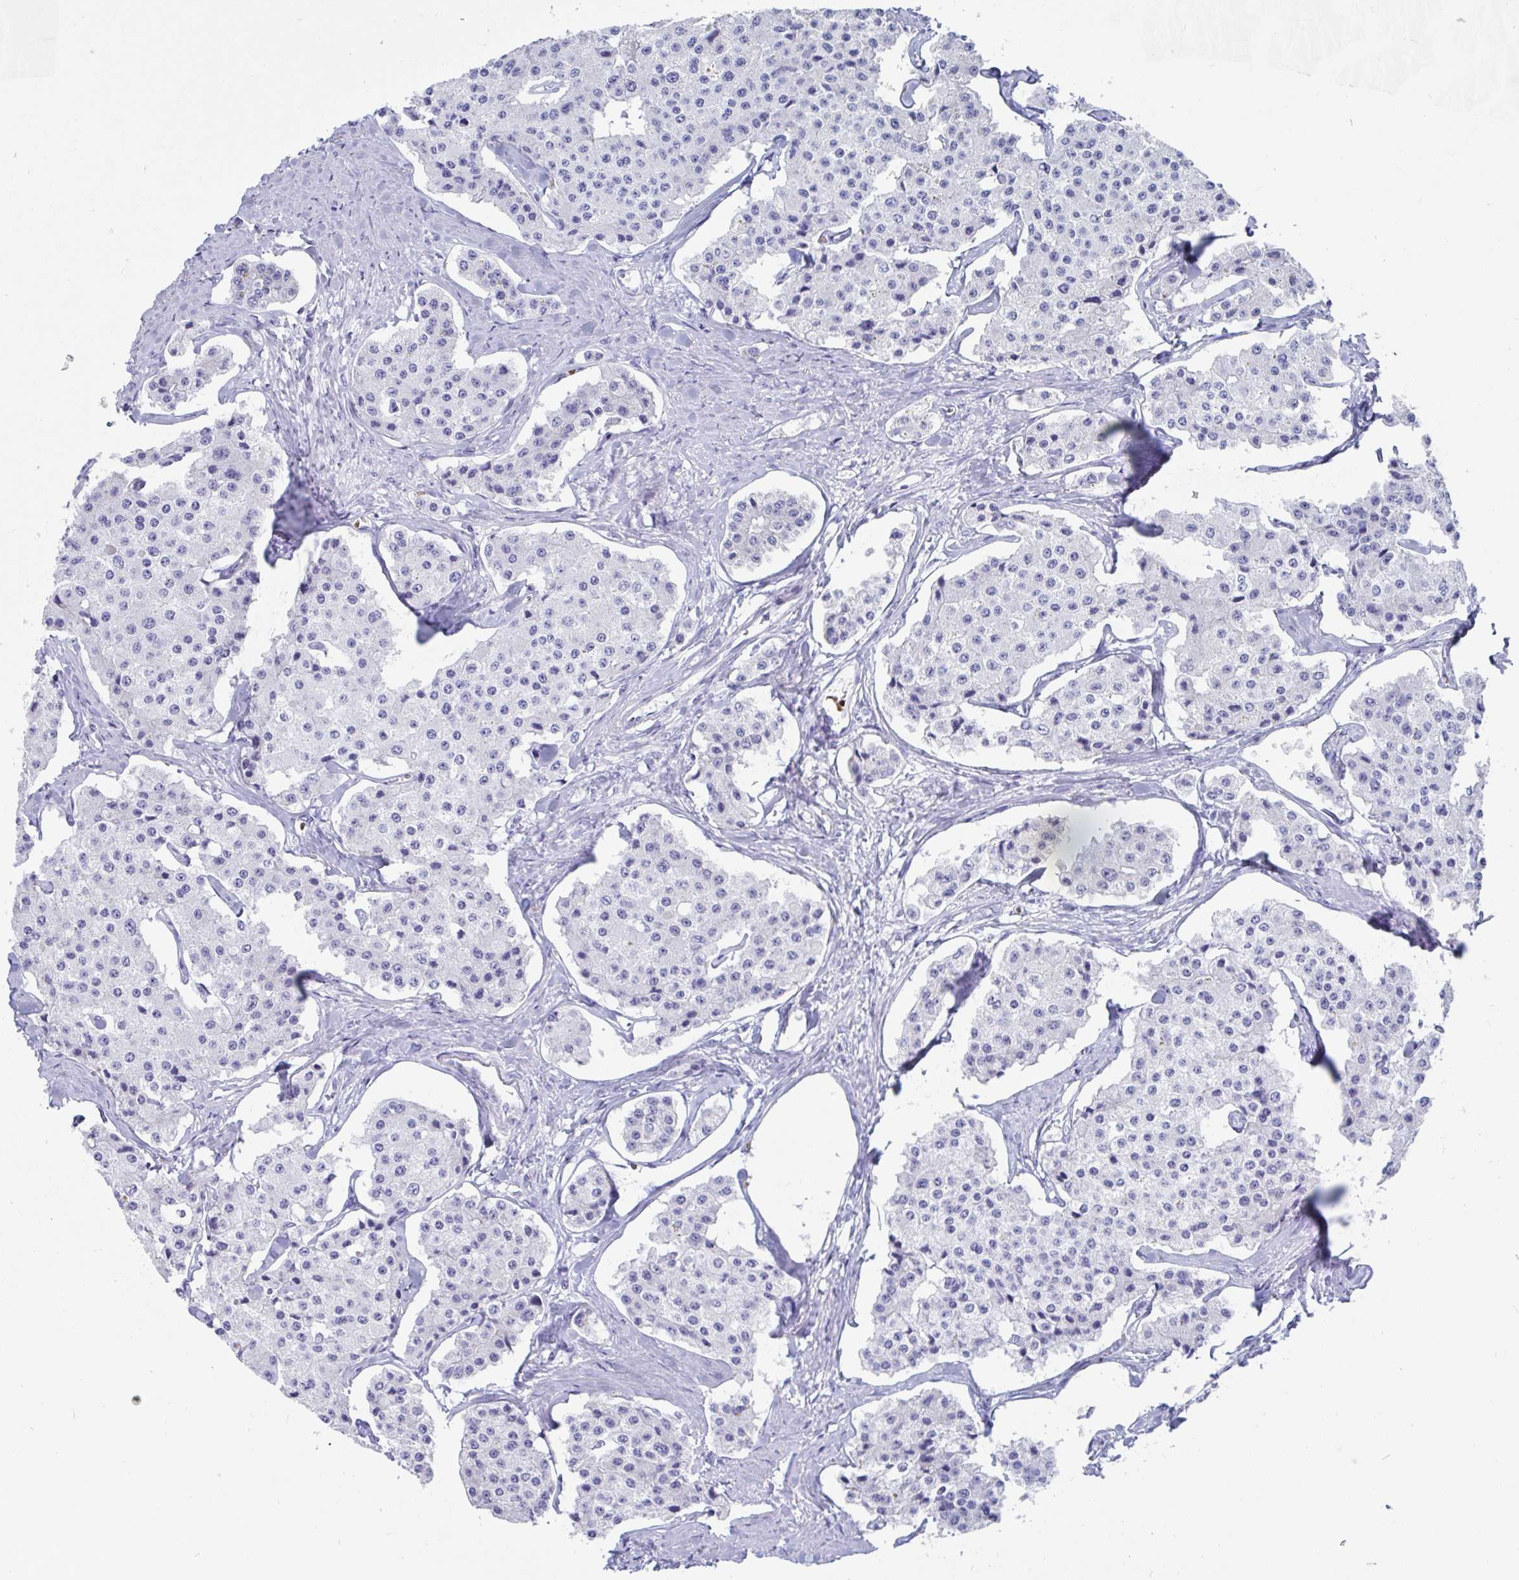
{"staining": {"intensity": "negative", "quantity": "none", "location": "none"}, "tissue": "carcinoid", "cell_type": "Tumor cells", "image_type": "cancer", "snomed": [{"axis": "morphology", "description": "Carcinoid, malignant, NOS"}, {"axis": "topography", "description": "Small intestine"}], "caption": "Tumor cells are negative for protein expression in human carcinoid (malignant). (Immunohistochemistry (ihc), brightfield microscopy, high magnification).", "gene": "GKN2", "patient": {"sex": "female", "age": 65}}